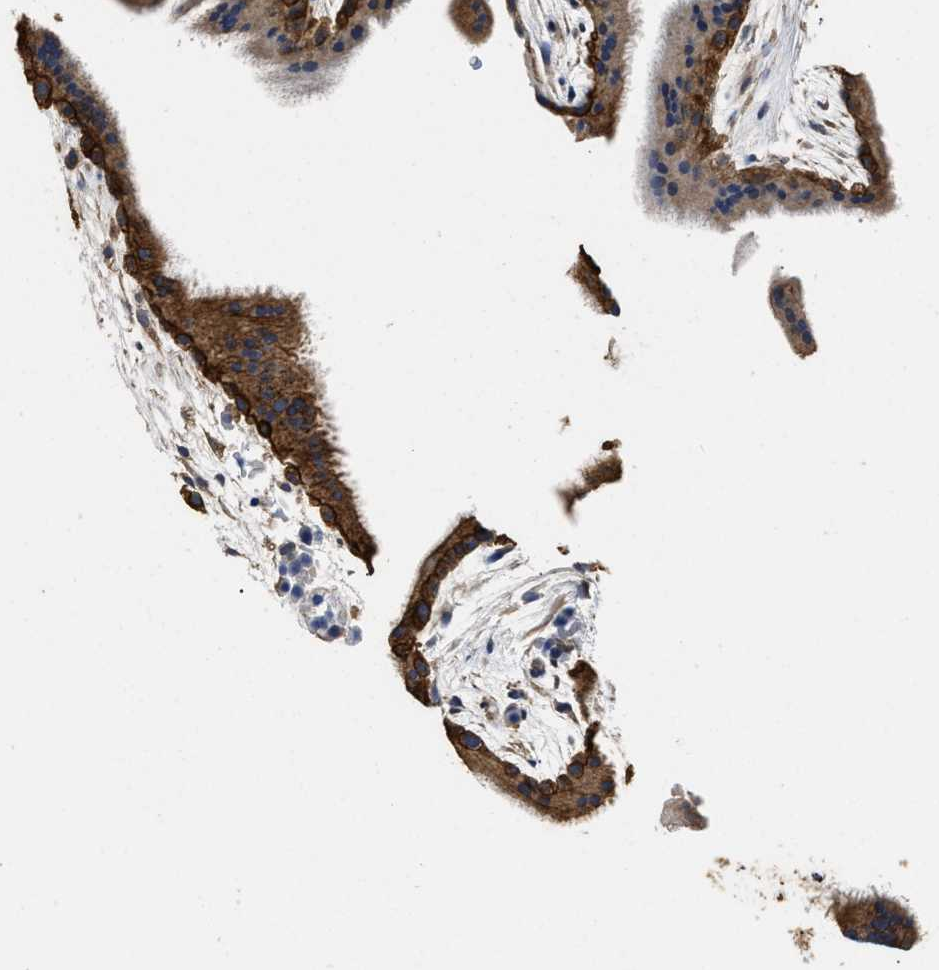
{"staining": {"intensity": "strong", "quantity": ">75%", "location": "cytoplasmic/membranous"}, "tissue": "placenta", "cell_type": "Trophoblastic cells", "image_type": "normal", "snomed": [{"axis": "morphology", "description": "Normal tissue, NOS"}, {"axis": "topography", "description": "Placenta"}], "caption": "Unremarkable placenta was stained to show a protein in brown. There is high levels of strong cytoplasmic/membranous staining in approximately >75% of trophoblastic cells. Immunohistochemistry stains the protein of interest in brown and the nuclei are stained blue.", "gene": "CTNNA1", "patient": {"sex": "female", "age": 19}}